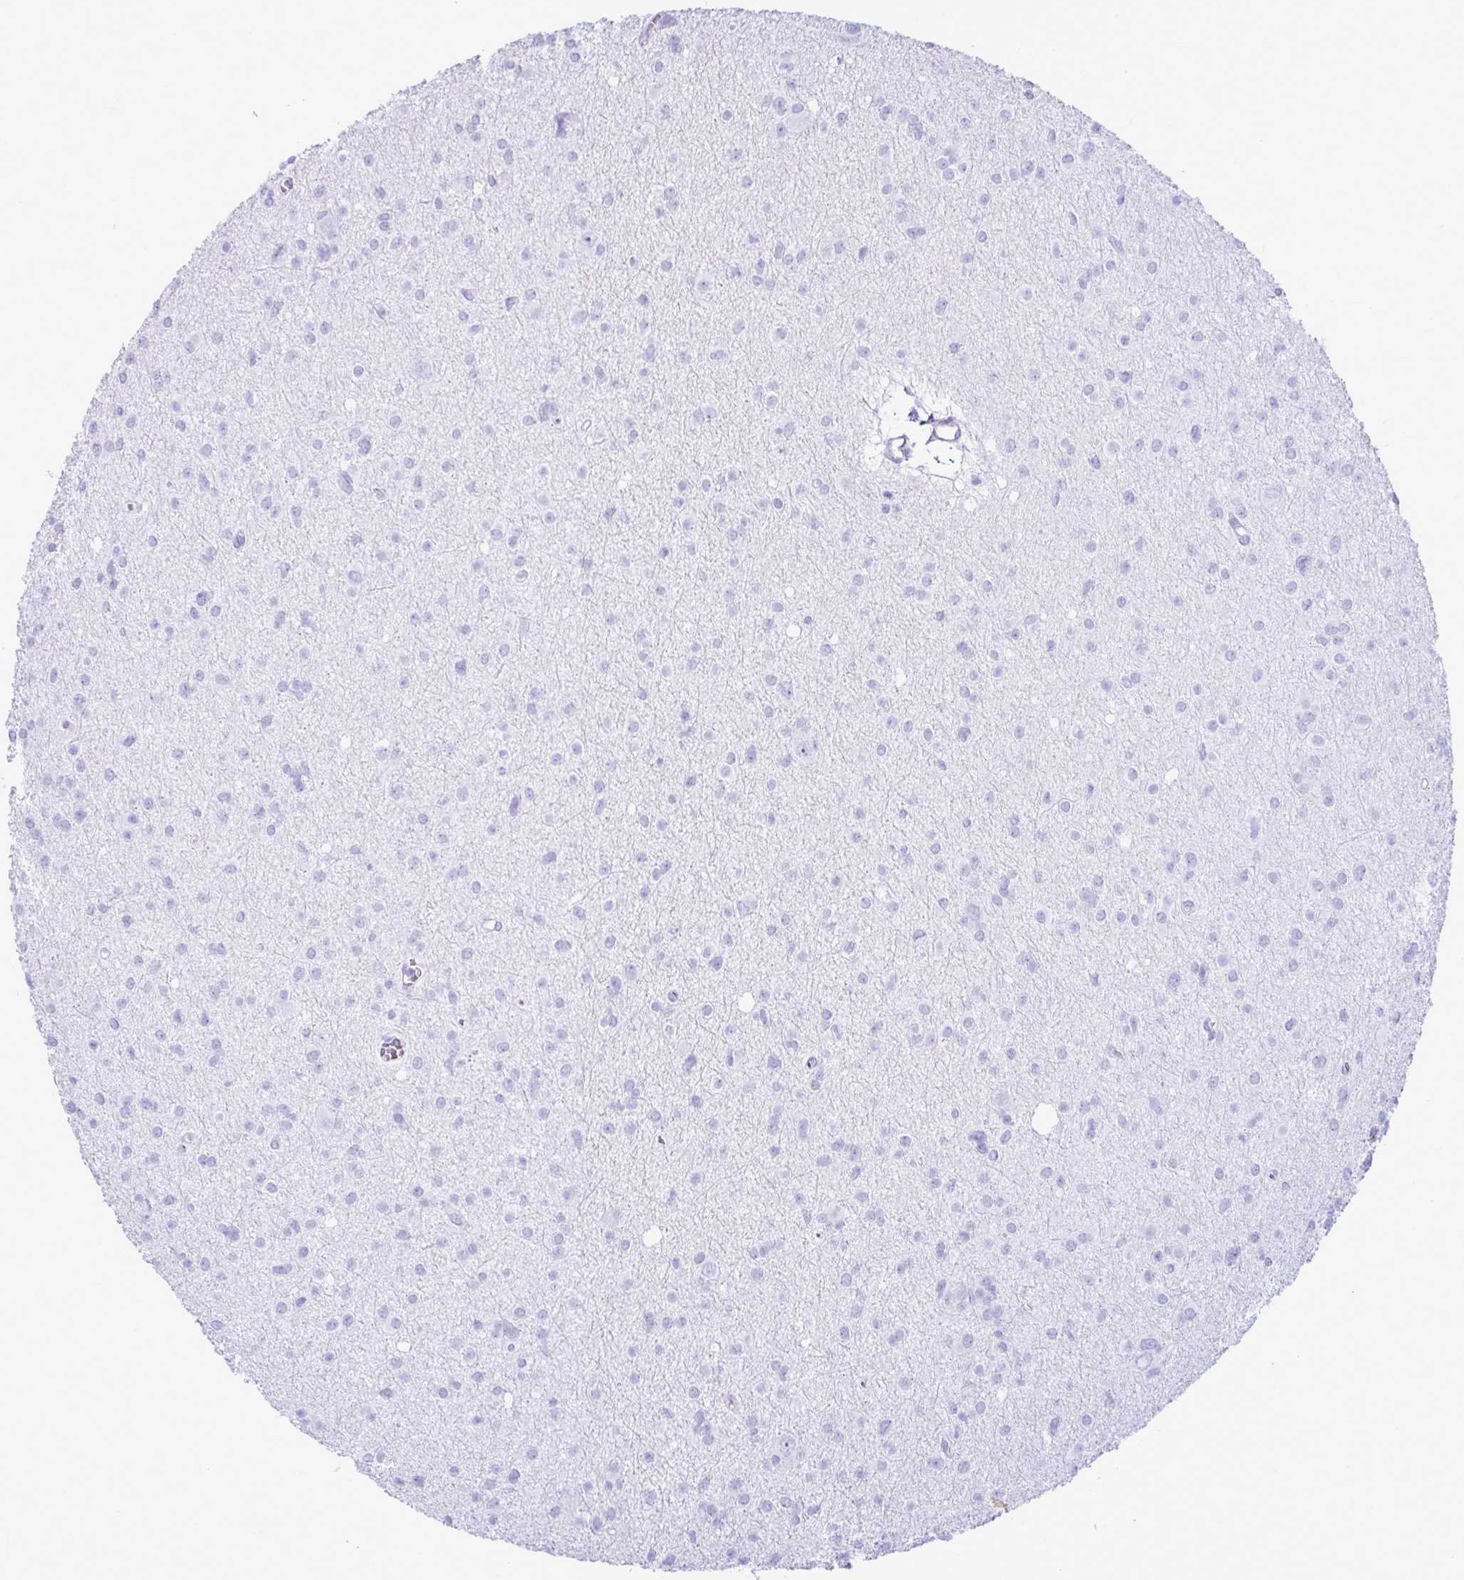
{"staining": {"intensity": "negative", "quantity": "none", "location": "none"}, "tissue": "glioma", "cell_type": "Tumor cells", "image_type": "cancer", "snomed": [{"axis": "morphology", "description": "Glioma, malignant, High grade"}, {"axis": "topography", "description": "Brain"}], "caption": "DAB immunohistochemical staining of malignant high-grade glioma reveals no significant staining in tumor cells.", "gene": "ATP4B", "patient": {"sex": "male", "age": 23}}